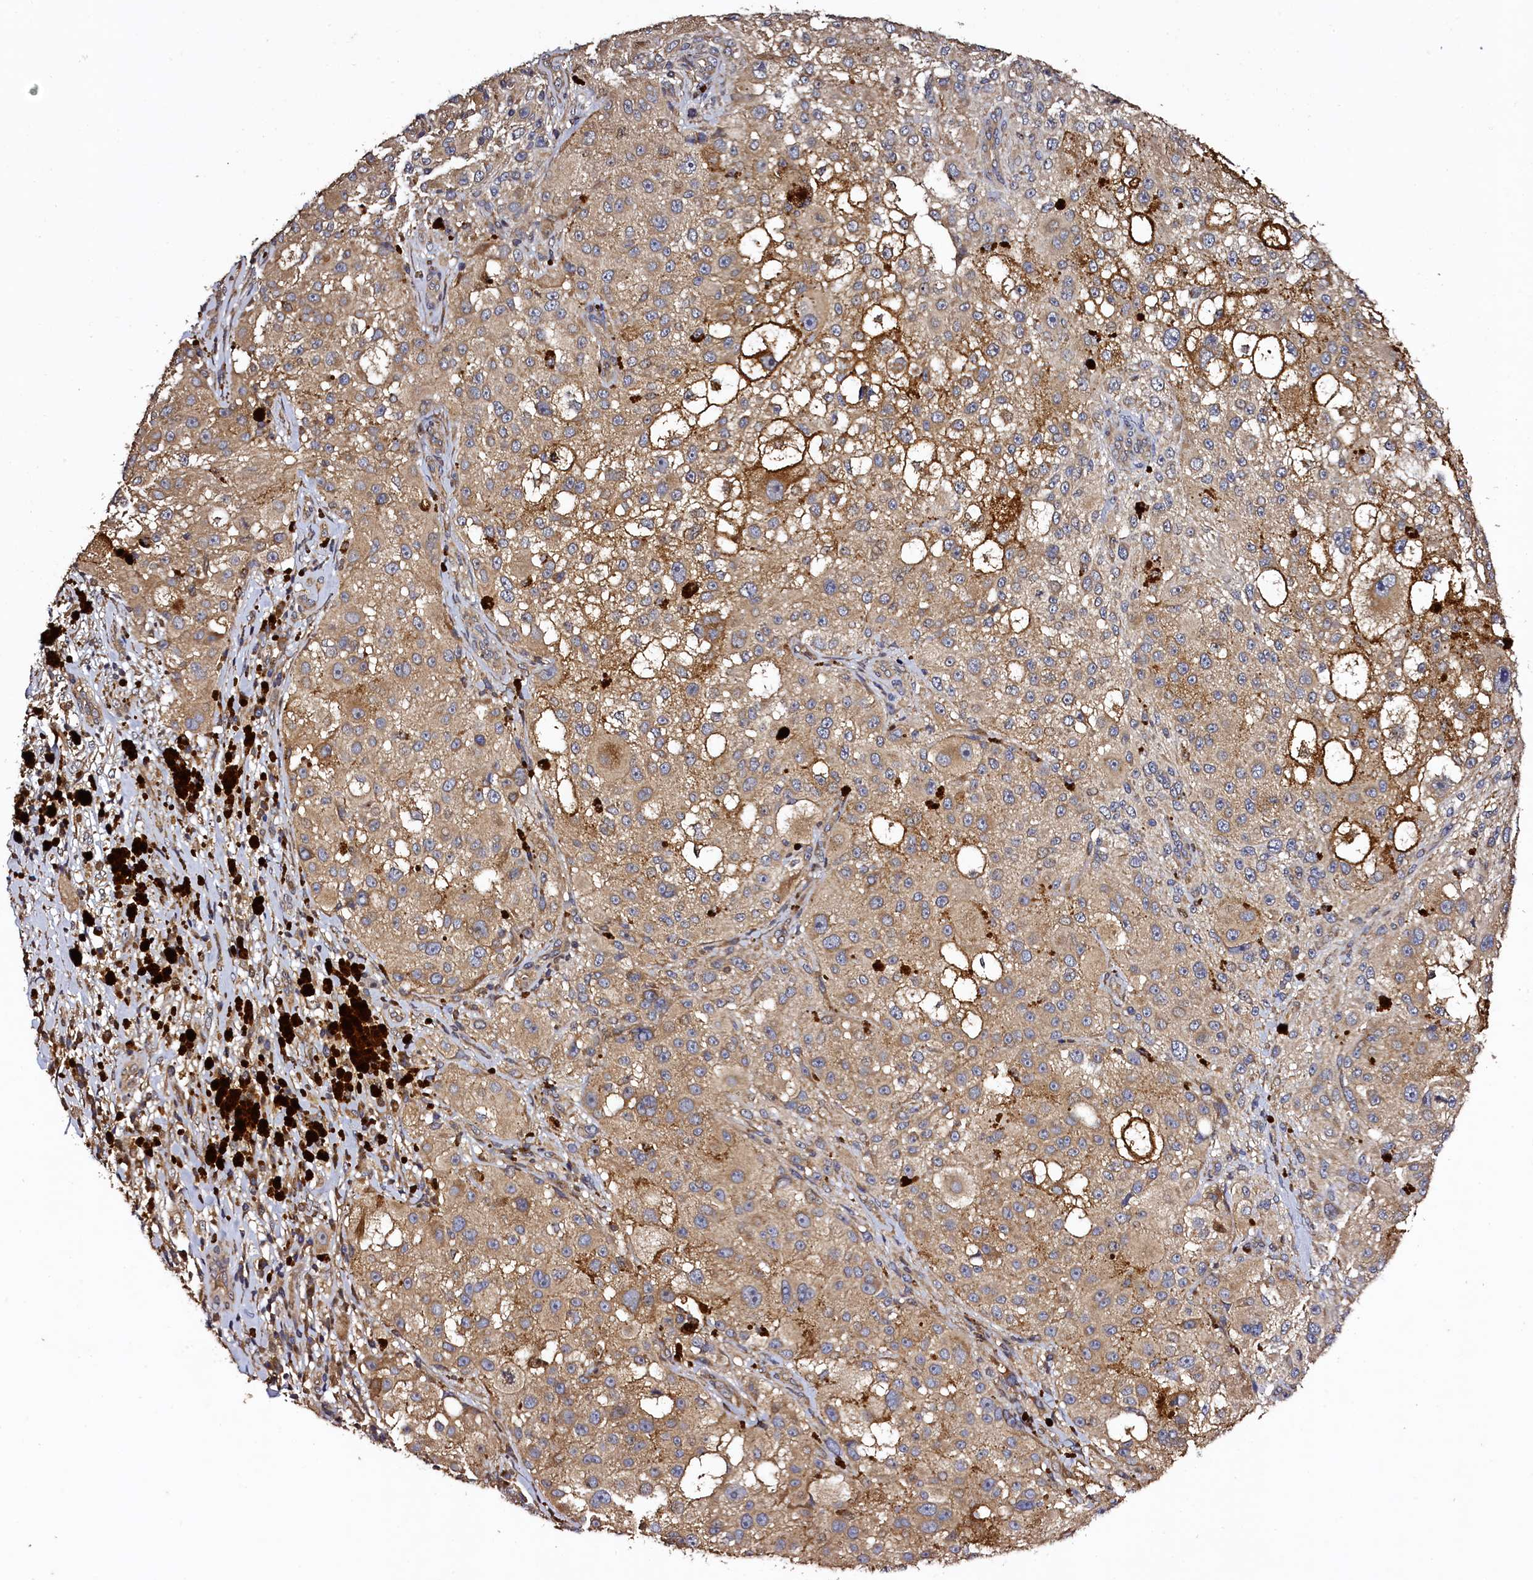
{"staining": {"intensity": "moderate", "quantity": ">75%", "location": "cytoplasmic/membranous"}, "tissue": "melanoma", "cell_type": "Tumor cells", "image_type": "cancer", "snomed": [{"axis": "morphology", "description": "Necrosis, NOS"}, {"axis": "morphology", "description": "Malignant melanoma, NOS"}, {"axis": "topography", "description": "Skin"}], "caption": "Immunohistochemical staining of melanoma exhibits medium levels of moderate cytoplasmic/membranous protein positivity in about >75% of tumor cells.", "gene": "KLC2", "patient": {"sex": "female", "age": 87}}